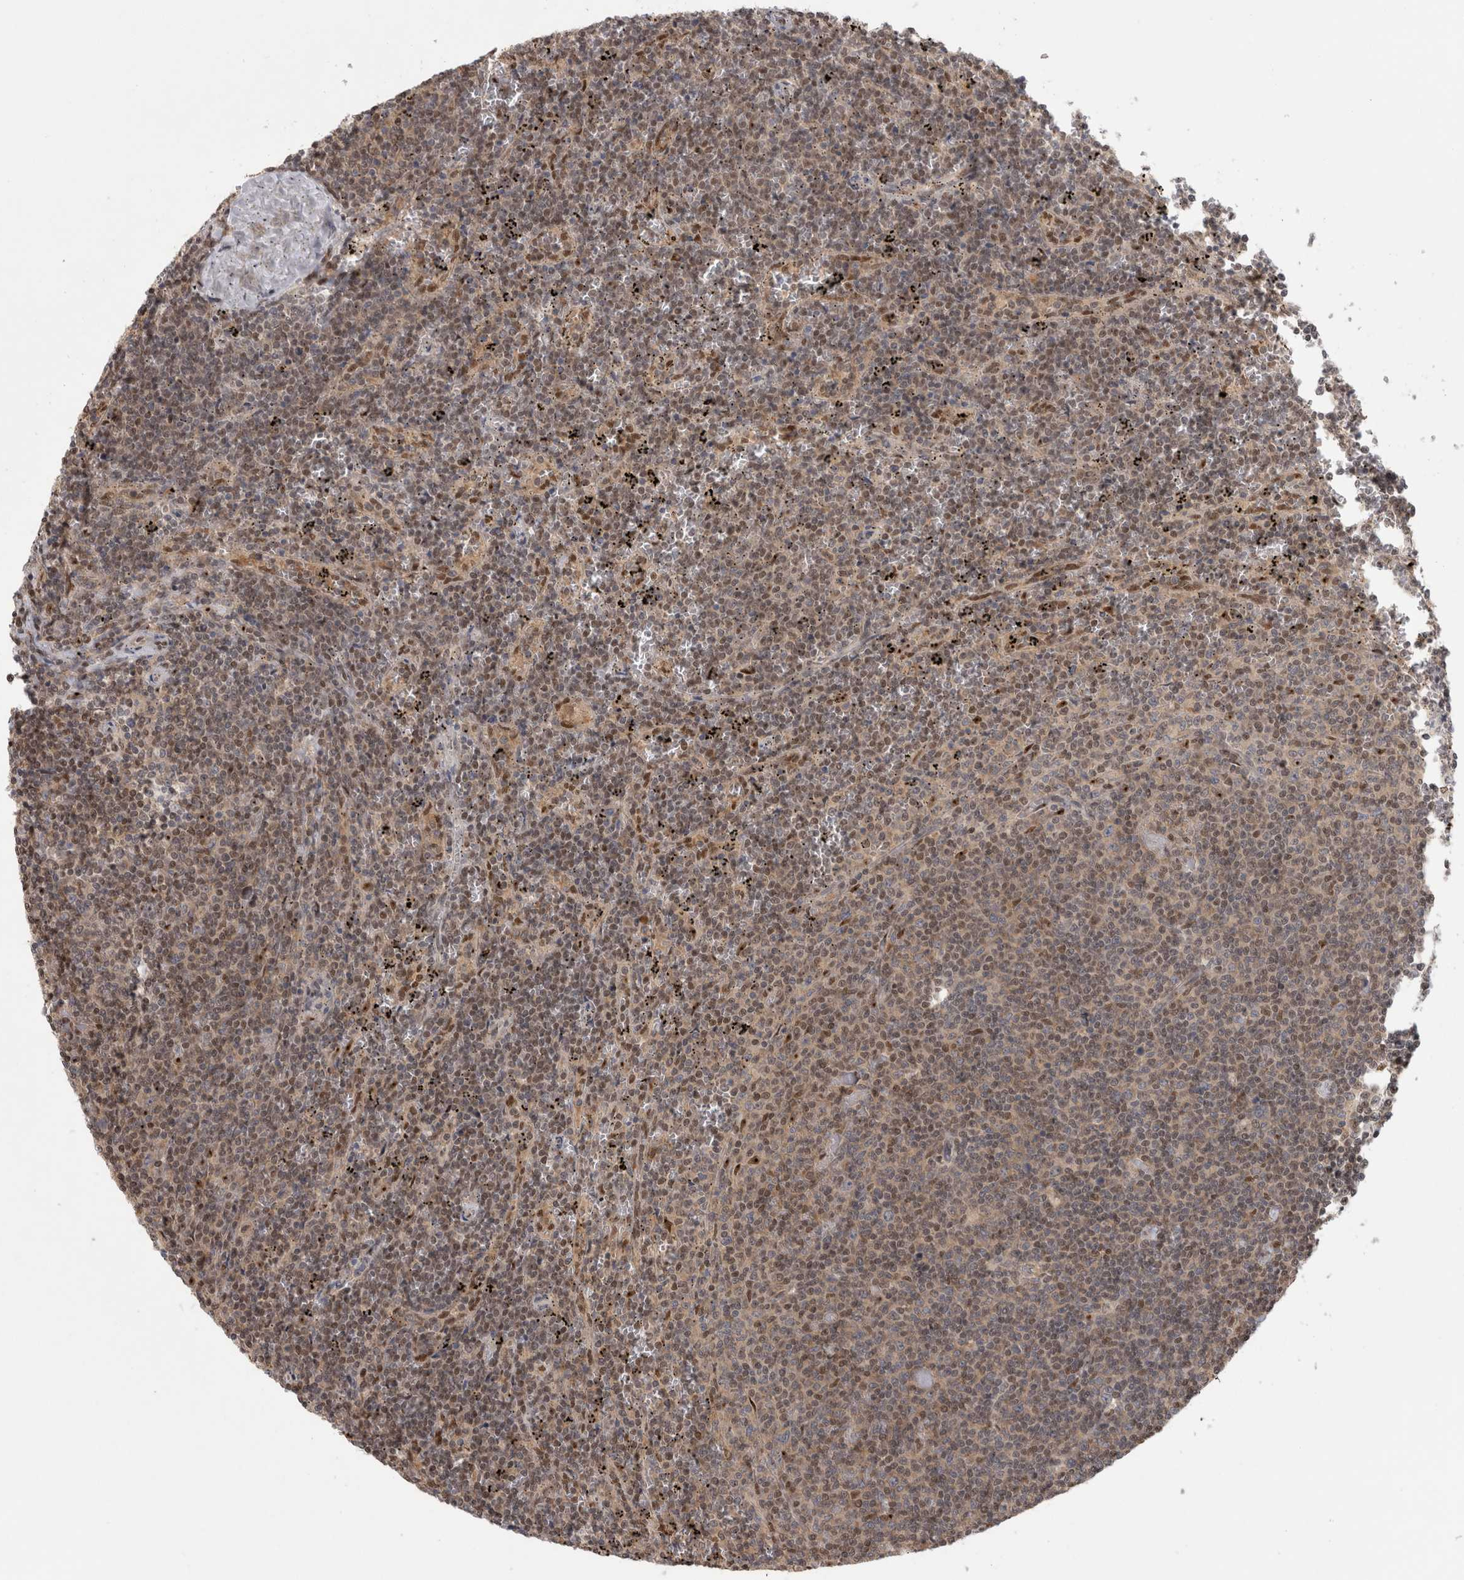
{"staining": {"intensity": "moderate", "quantity": ">75%", "location": "nuclear"}, "tissue": "lymphoma", "cell_type": "Tumor cells", "image_type": "cancer", "snomed": [{"axis": "morphology", "description": "Malignant lymphoma, non-Hodgkin's type, Low grade"}, {"axis": "topography", "description": "Spleen"}], "caption": "Lymphoma was stained to show a protein in brown. There is medium levels of moderate nuclear staining in approximately >75% of tumor cells. The staining was performed using DAB (3,3'-diaminobenzidine) to visualize the protein expression in brown, while the nuclei were stained in blue with hematoxylin (Magnification: 20x).", "gene": "PIGP", "patient": {"sex": "female", "age": 50}}